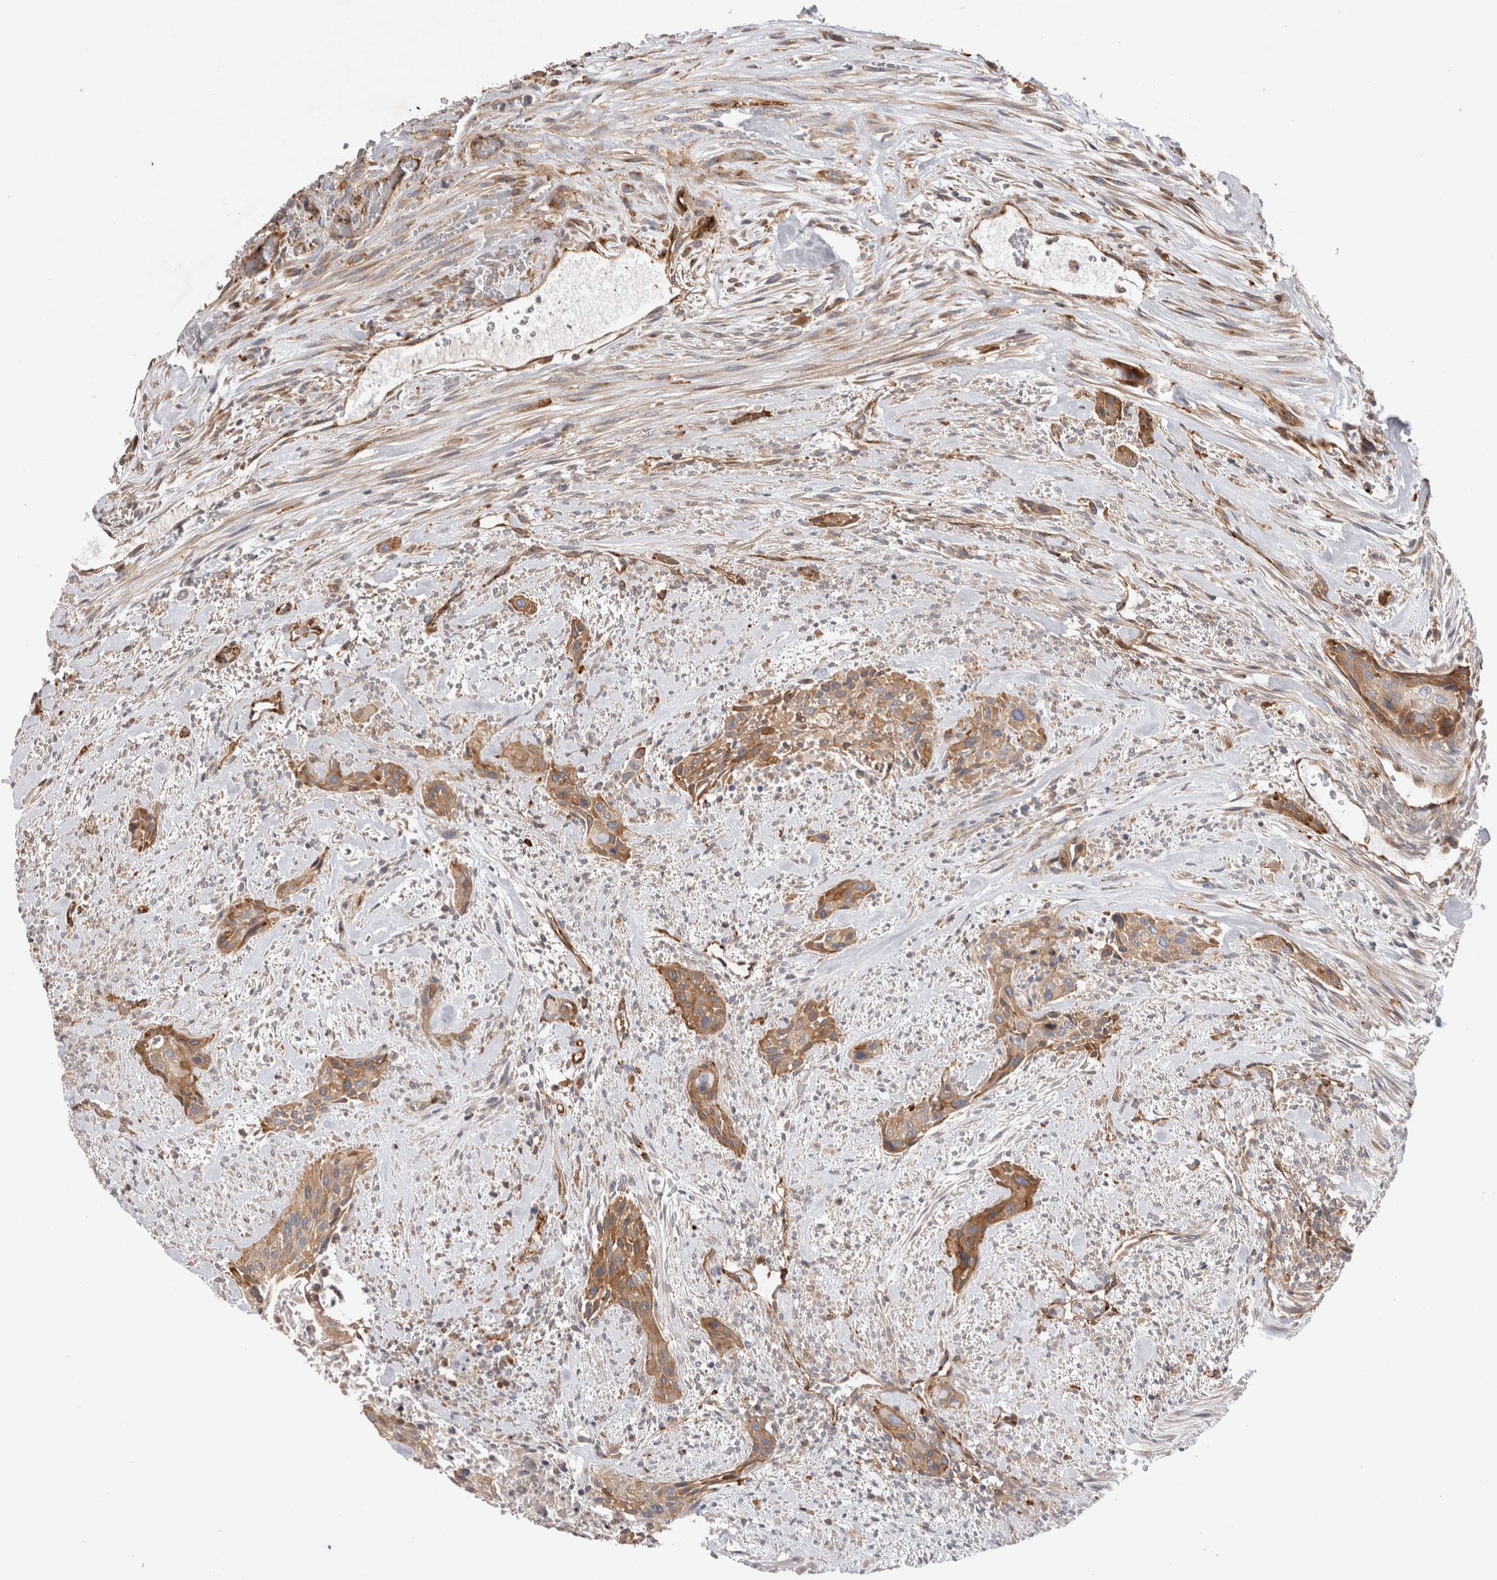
{"staining": {"intensity": "strong", "quantity": ">75%", "location": "cytoplasmic/membranous"}, "tissue": "urothelial cancer", "cell_type": "Tumor cells", "image_type": "cancer", "snomed": [{"axis": "morphology", "description": "Urothelial carcinoma, High grade"}, {"axis": "topography", "description": "Urinary bladder"}], "caption": "There is high levels of strong cytoplasmic/membranous expression in tumor cells of urothelial cancer, as demonstrated by immunohistochemical staining (brown color).", "gene": "BNIP2", "patient": {"sex": "male", "age": 35}}